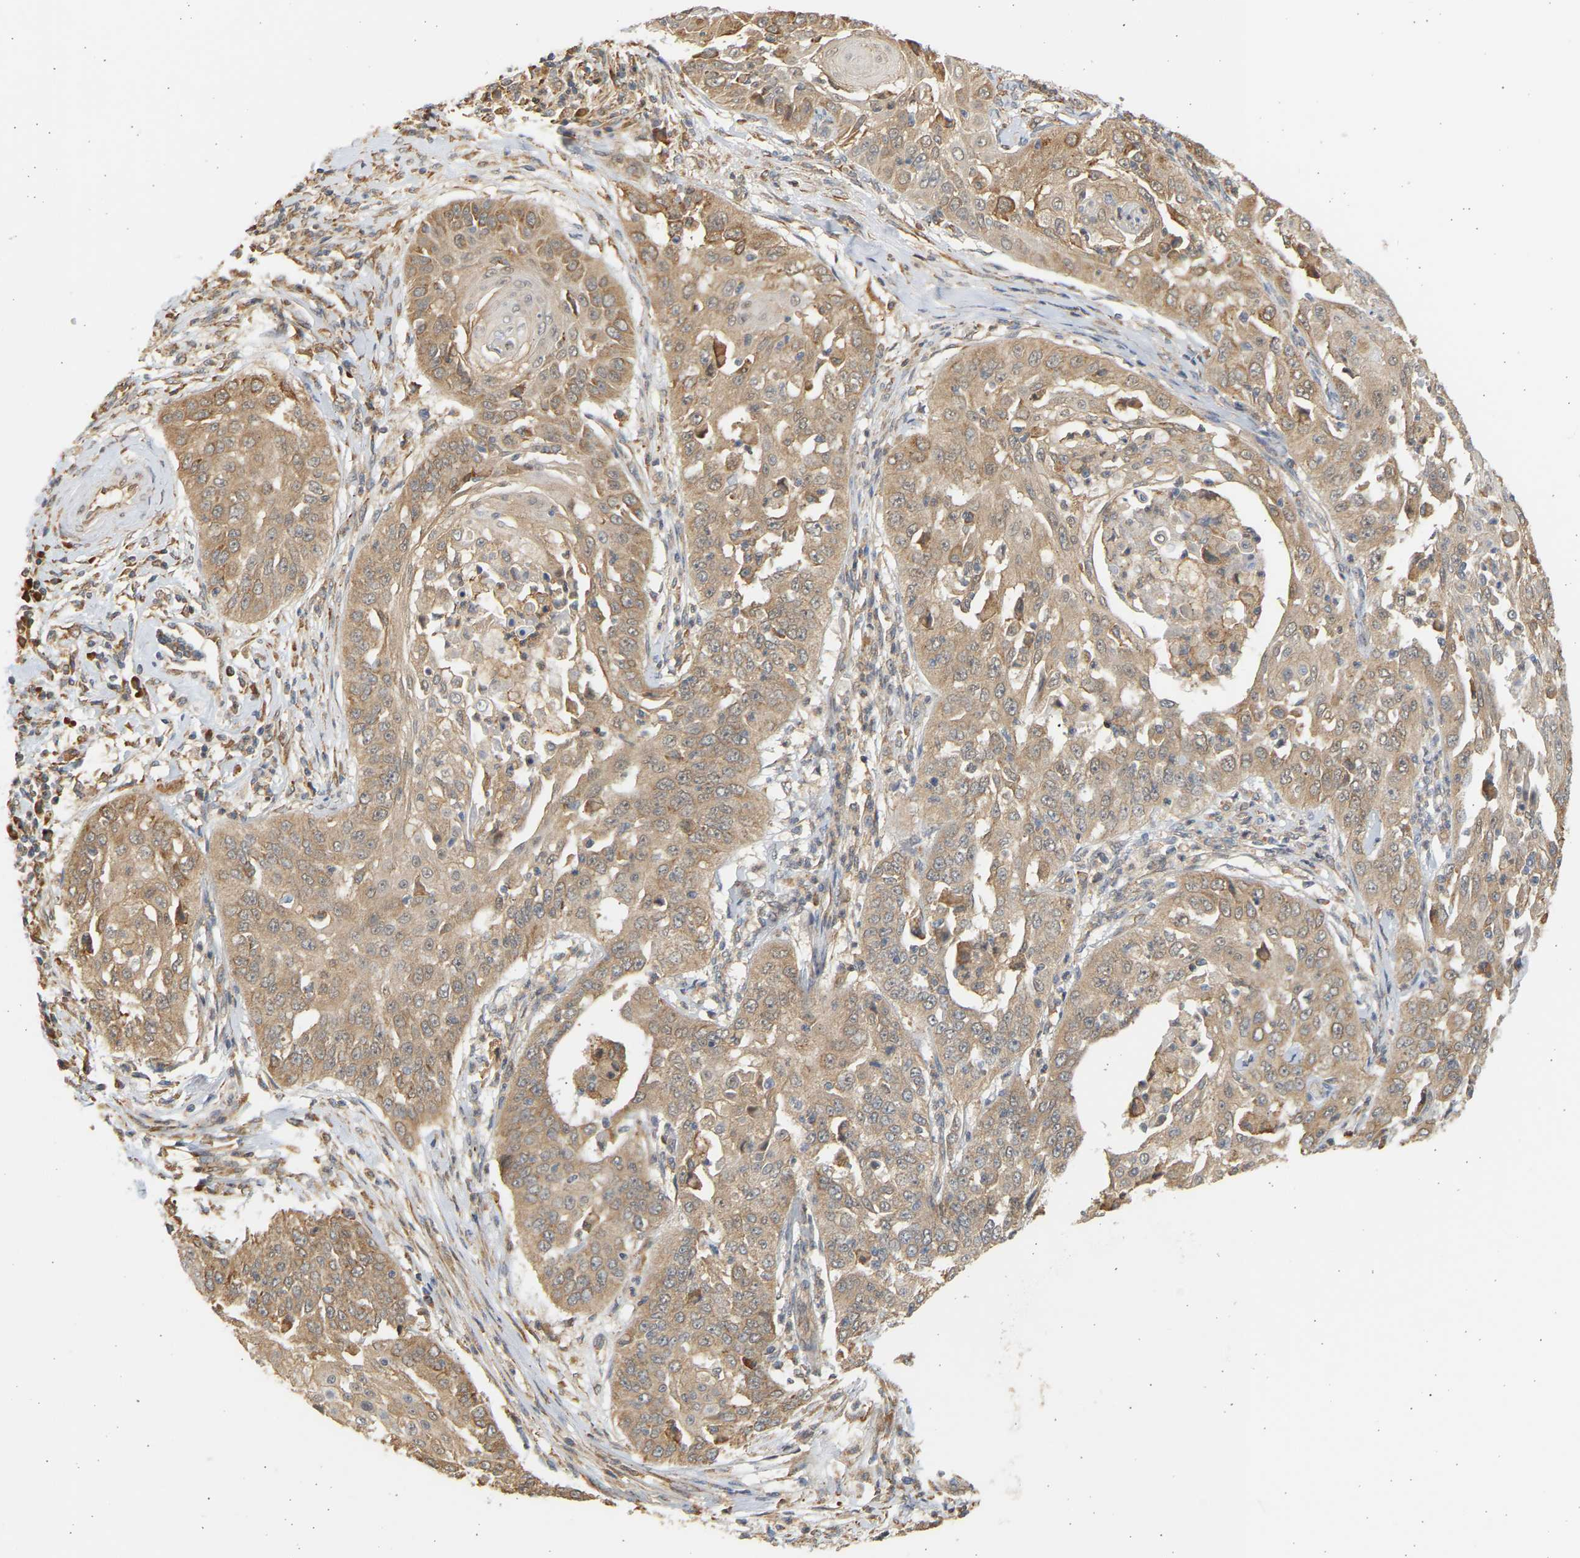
{"staining": {"intensity": "moderate", "quantity": ">75%", "location": "cytoplasmic/membranous"}, "tissue": "cervical cancer", "cell_type": "Tumor cells", "image_type": "cancer", "snomed": [{"axis": "morphology", "description": "Squamous cell carcinoma, NOS"}, {"axis": "topography", "description": "Cervix"}], "caption": "There is medium levels of moderate cytoplasmic/membranous expression in tumor cells of squamous cell carcinoma (cervical), as demonstrated by immunohistochemical staining (brown color).", "gene": "B4GALT6", "patient": {"sex": "female", "age": 33}}